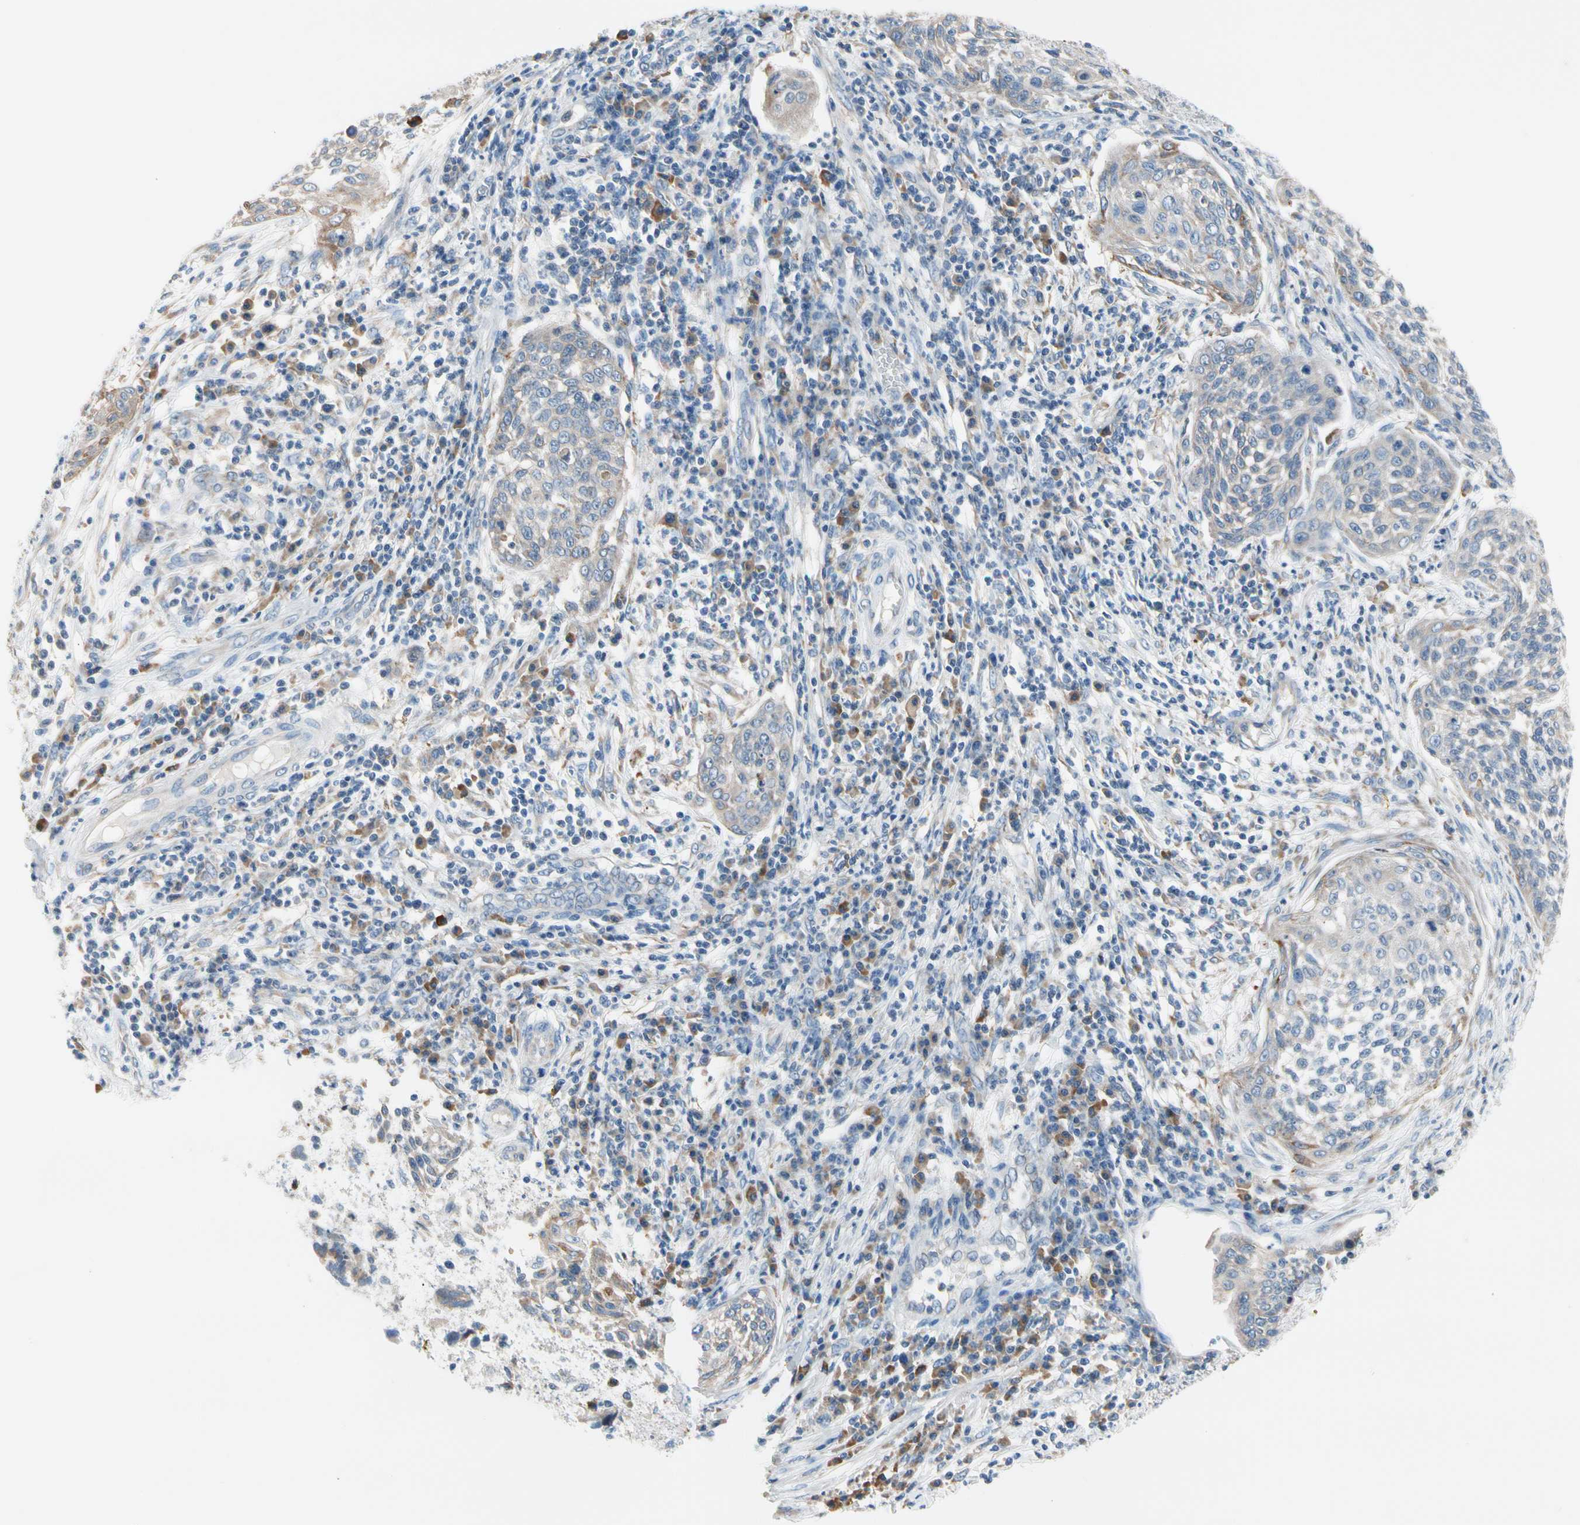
{"staining": {"intensity": "negative", "quantity": "none", "location": "none"}, "tissue": "cervical cancer", "cell_type": "Tumor cells", "image_type": "cancer", "snomed": [{"axis": "morphology", "description": "Squamous cell carcinoma, NOS"}, {"axis": "topography", "description": "Cervix"}], "caption": "High power microscopy image of an IHC photomicrograph of squamous cell carcinoma (cervical), revealing no significant positivity in tumor cells.", "gene": "STXBP1", "patient": {"sex": "female", "age": 34}}